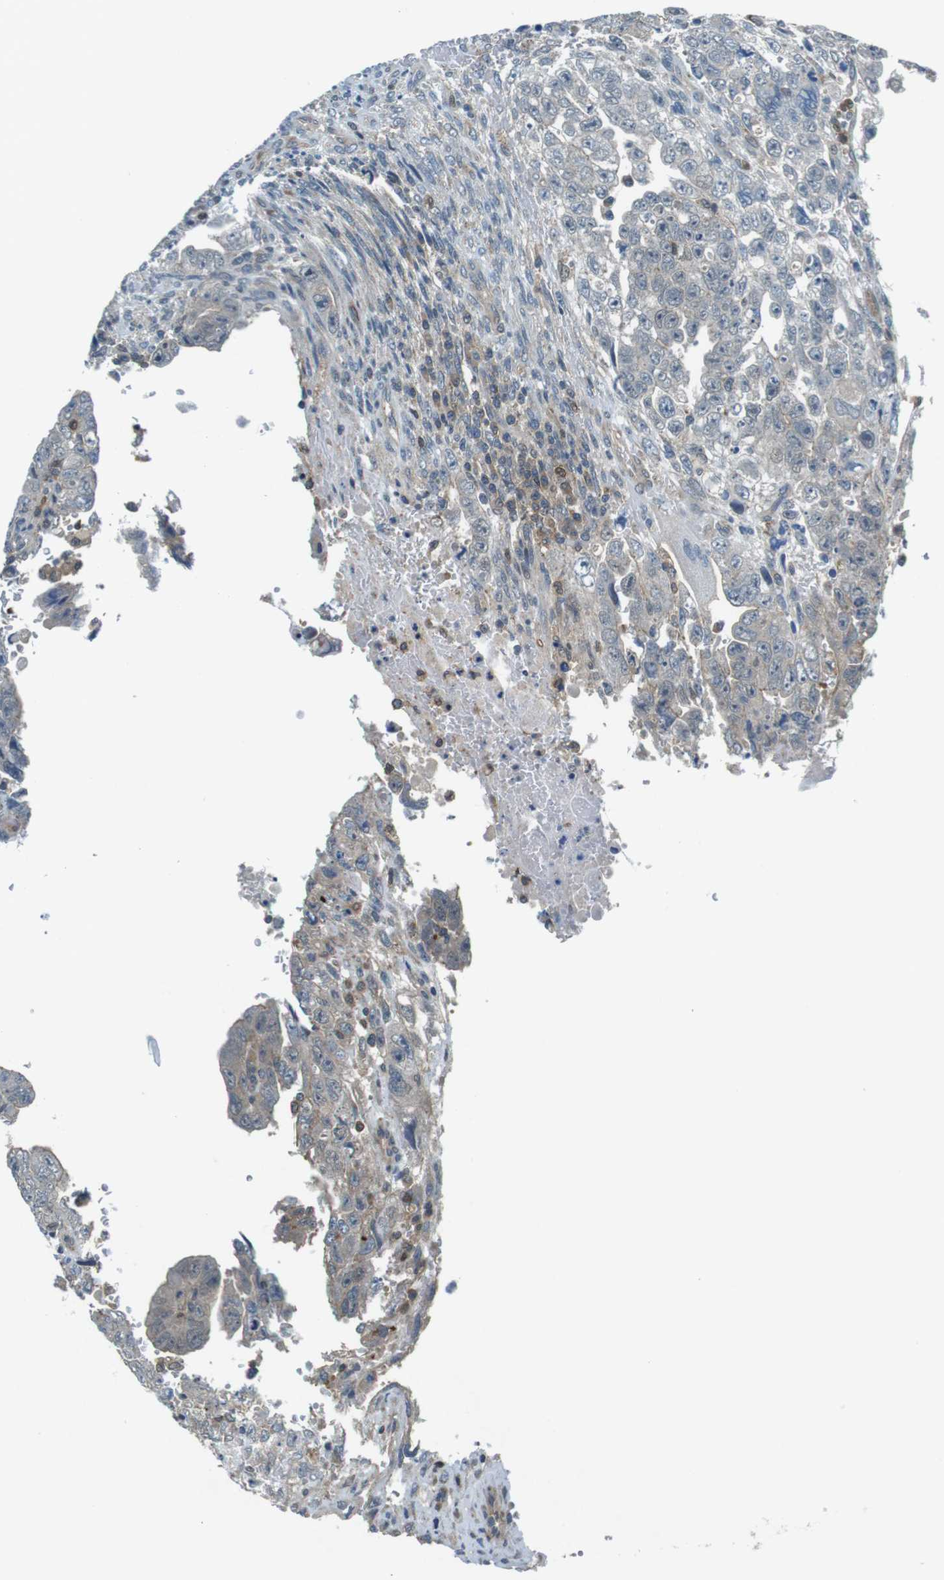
{"staining": {"intensity": "negative", "quantity": "none", "location": "none"}, "tissue": "testis cancer", "cell_type": "Tumor cells", "image_type": "cancer", "snomed": [{"axis": "morphology", "description": "Carcinoma, Embryonal, NOS"}, {"axis": "topography", "description": "Testis"}], "caption": "Immunohistochemistry image of human testis cancer stained for a protein (brown), which shows no expression in tumor cells.", "gene": "LRRC3B", "patient": {"sex": "male", "age": 28}}